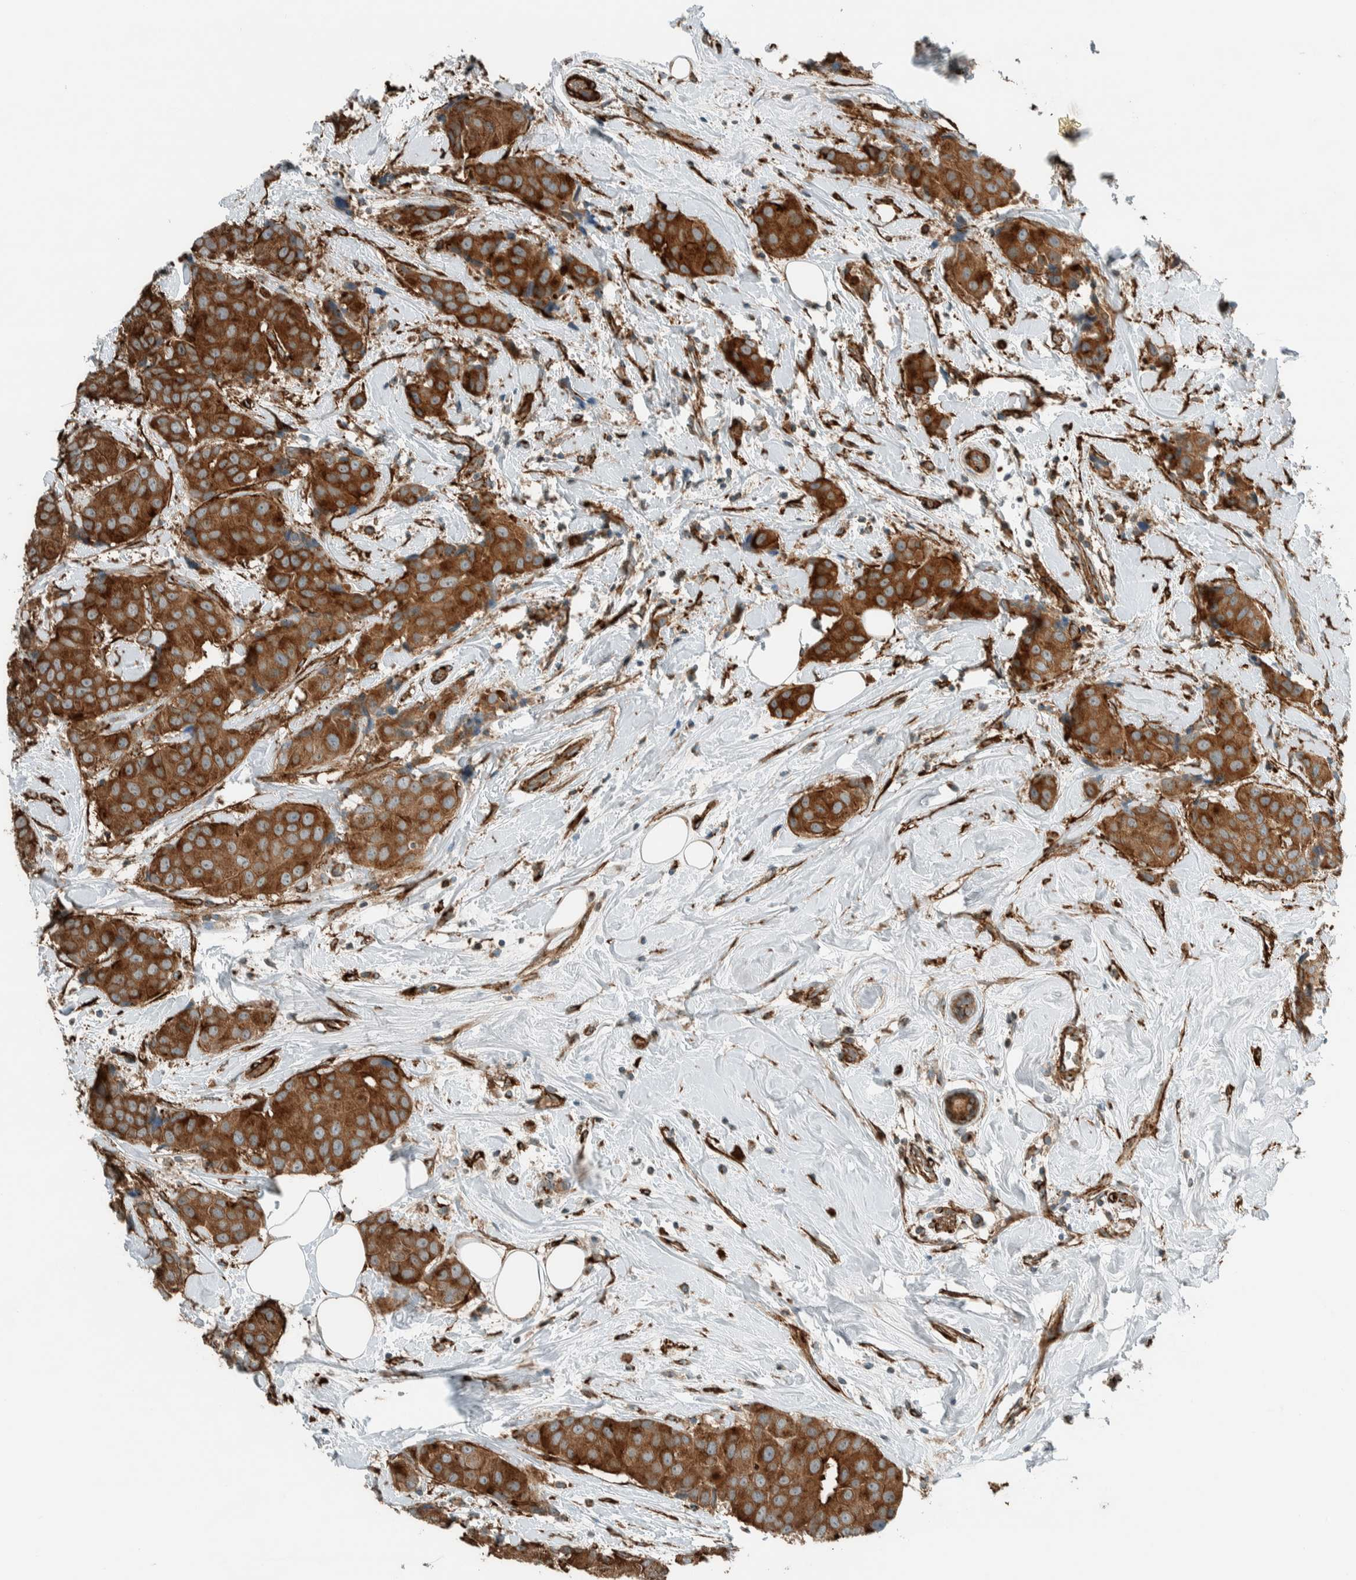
{"staining": {"intensity": "strong", "quantity": "25%-75%", "location": "cytoplasmic/membranous"}, "tissue": "breast cancer", "cell_type": "Tumor cells", "image_type": "cancer", "snomed": [{"axis": "morphology", "description": "Normal tissue, NOS"}, {"axis": "morphology", "description": "Duct carcinoma"}, {"axis": "topography", "description": "Breast"}], "caption": "The photomicrograph displays staining of breast cancer, revealing strong cytoplasmic/membranous protein staining (brown color) within tumor cells. (brown staining indicates protein expression, while blue staining denotes nuclei).", "gene": "EXOC7", "patient": {"sex": "female", "age": 39}}